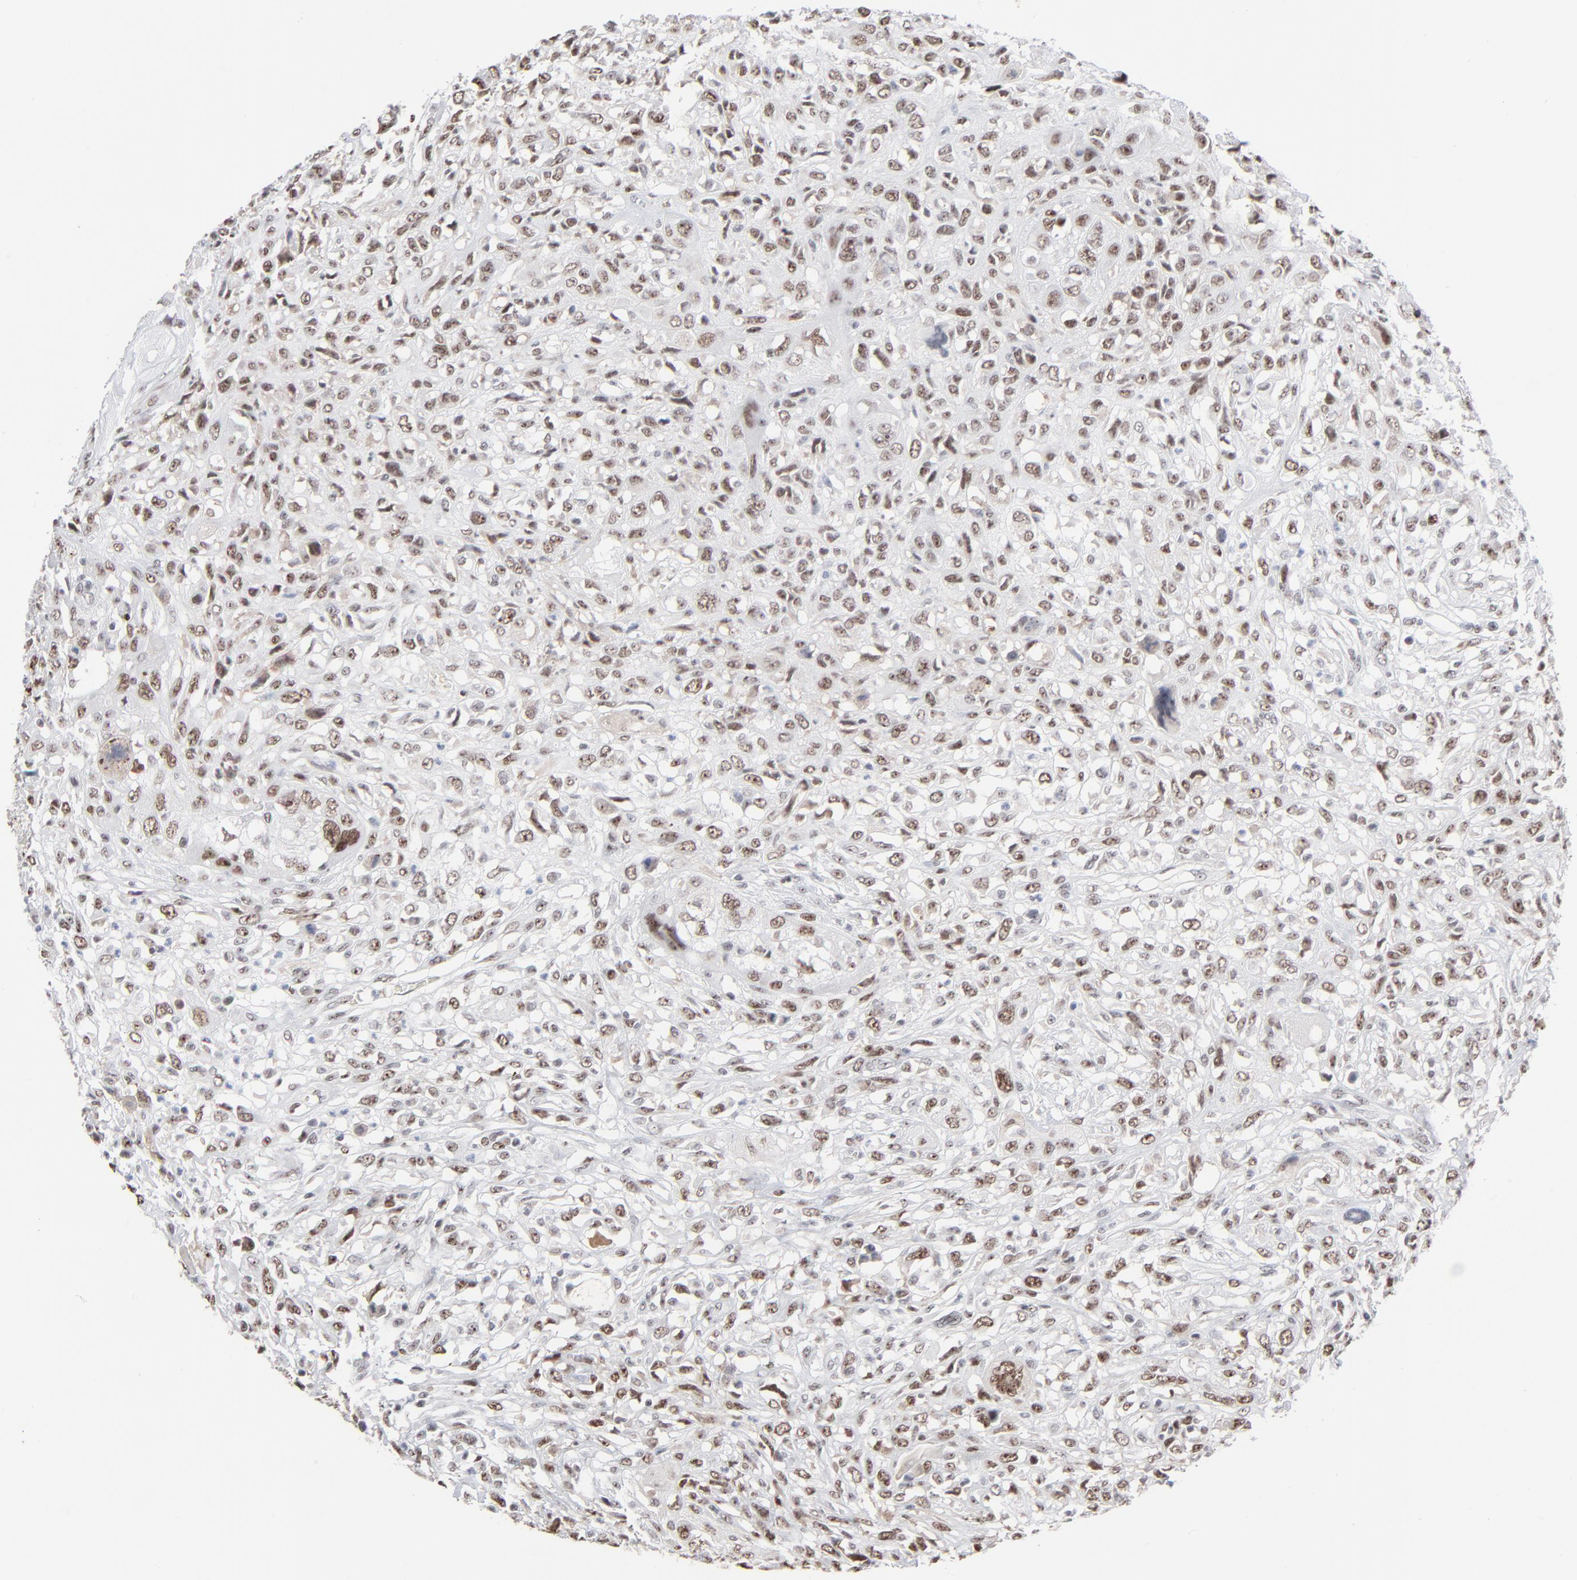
{"staining": {"intensity": "moderate", "quantity": ">75%", "location": "nuclear"}, "tissue": "head and neck cancer", "cell_type": "Tumor cells", "image_type": "cancer", "snomed": [{"axis": "morphology", "description": "Neoplasm, malignant, NOS"}, {"axis": "topography", "description": "Salivary gland"}, {"axis": "topography", "description": "Head-Neck"}], "caption": "Malignant neoplasm (head and neck) stained with IHC exhibits moderate nuclear staining in about >75% of tumor cells.", "gene": "MPHOSPH6", "patient": {"sex": "male", "age": 43}}